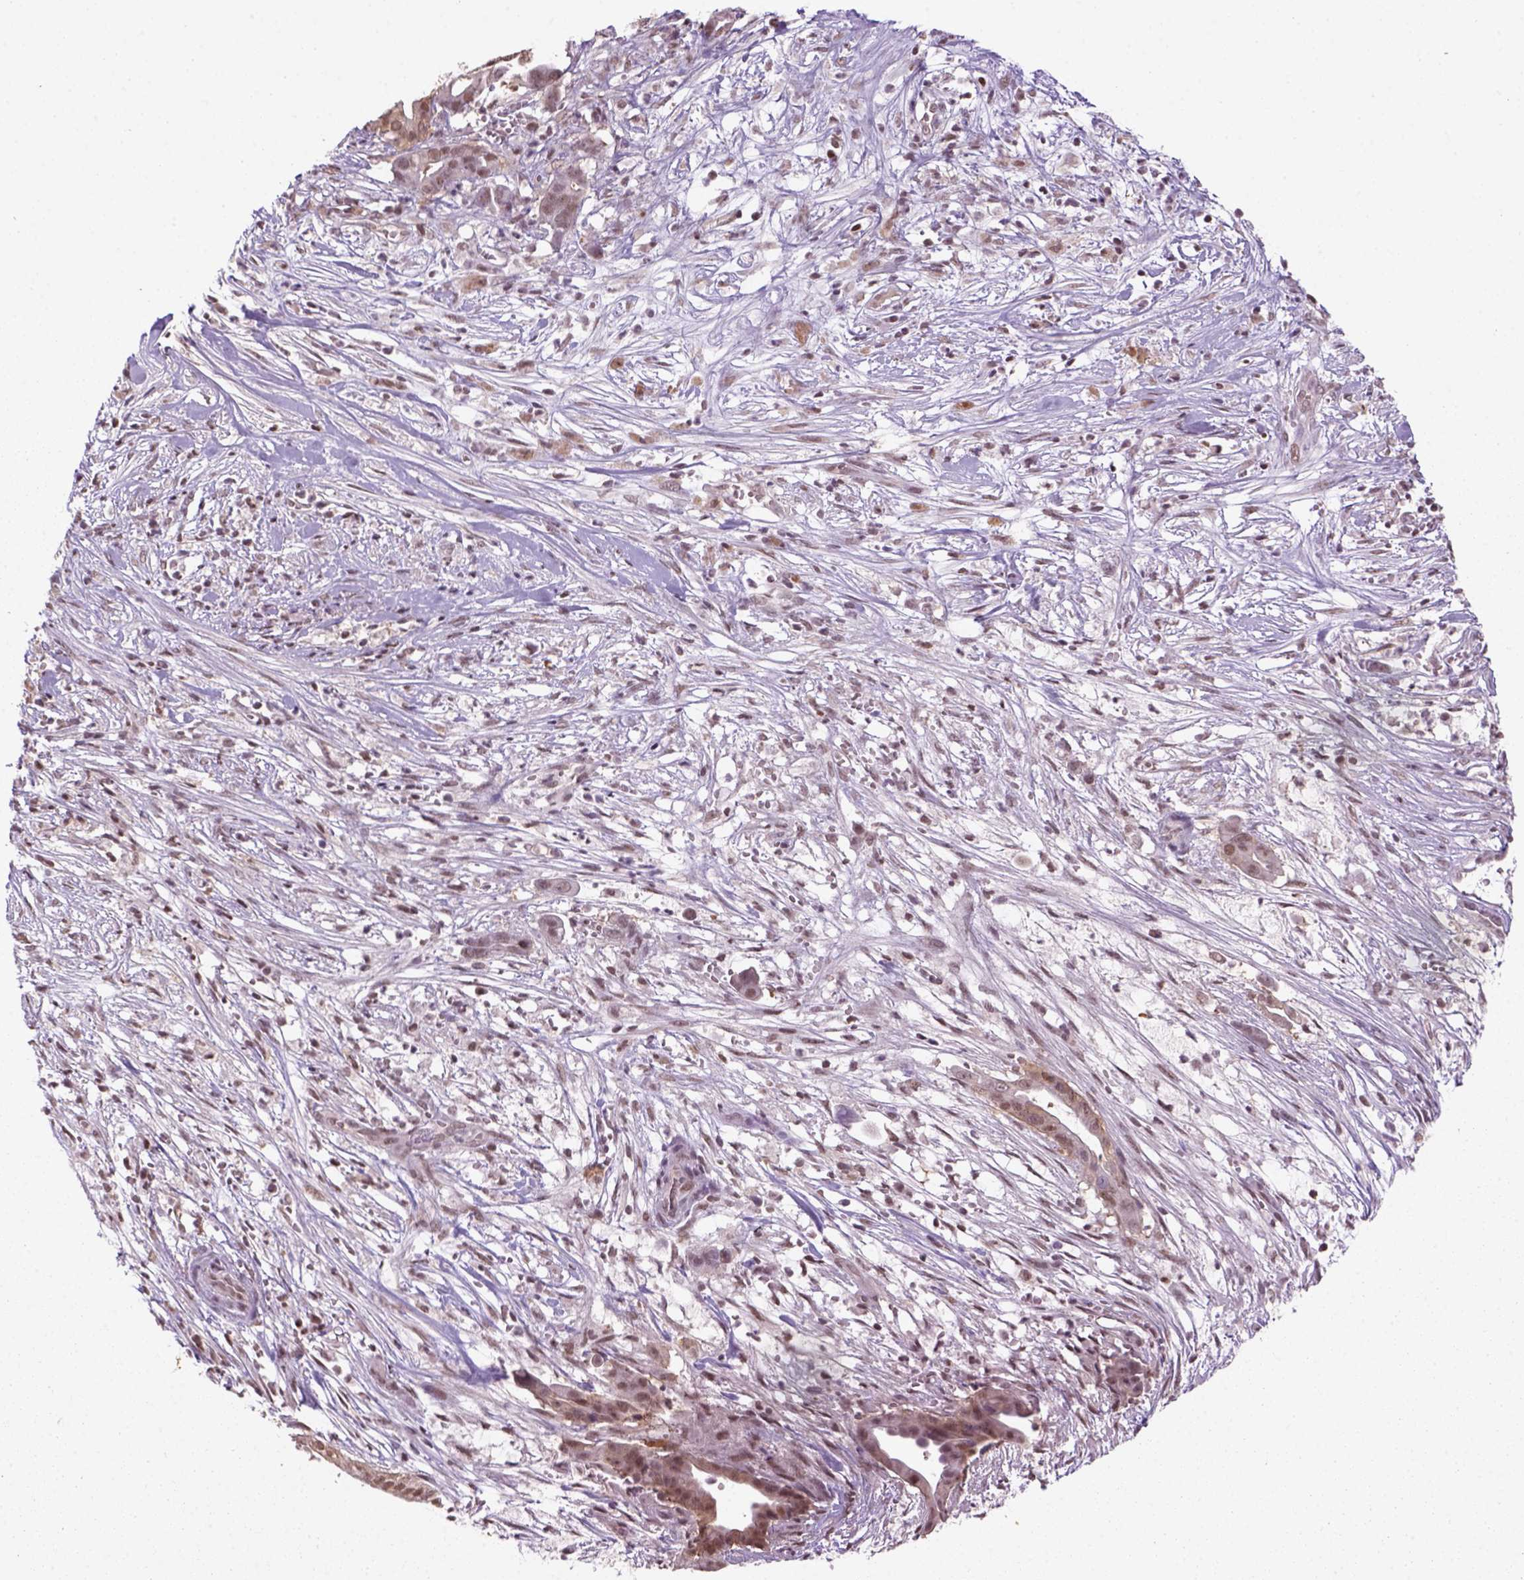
{"staining": {"intensity": "moderate", "quantity": ">75%", "location": "nuclear"}, "tissue": "pancreatic cancer", "cell_type": "Tumor cells", "image_type": "cancer", "snomed": [{"axis": "morphology", "description": "Adenocarcinoma, NOS"}, {"axis": "topography", "description": "Pancreas"}], "caption": "Pancreatic cancer stained with a protein marker reveals moderate staining in tumor cells.", "gene": "GOT1", "patient": {"sex": "male", "age": 61}}